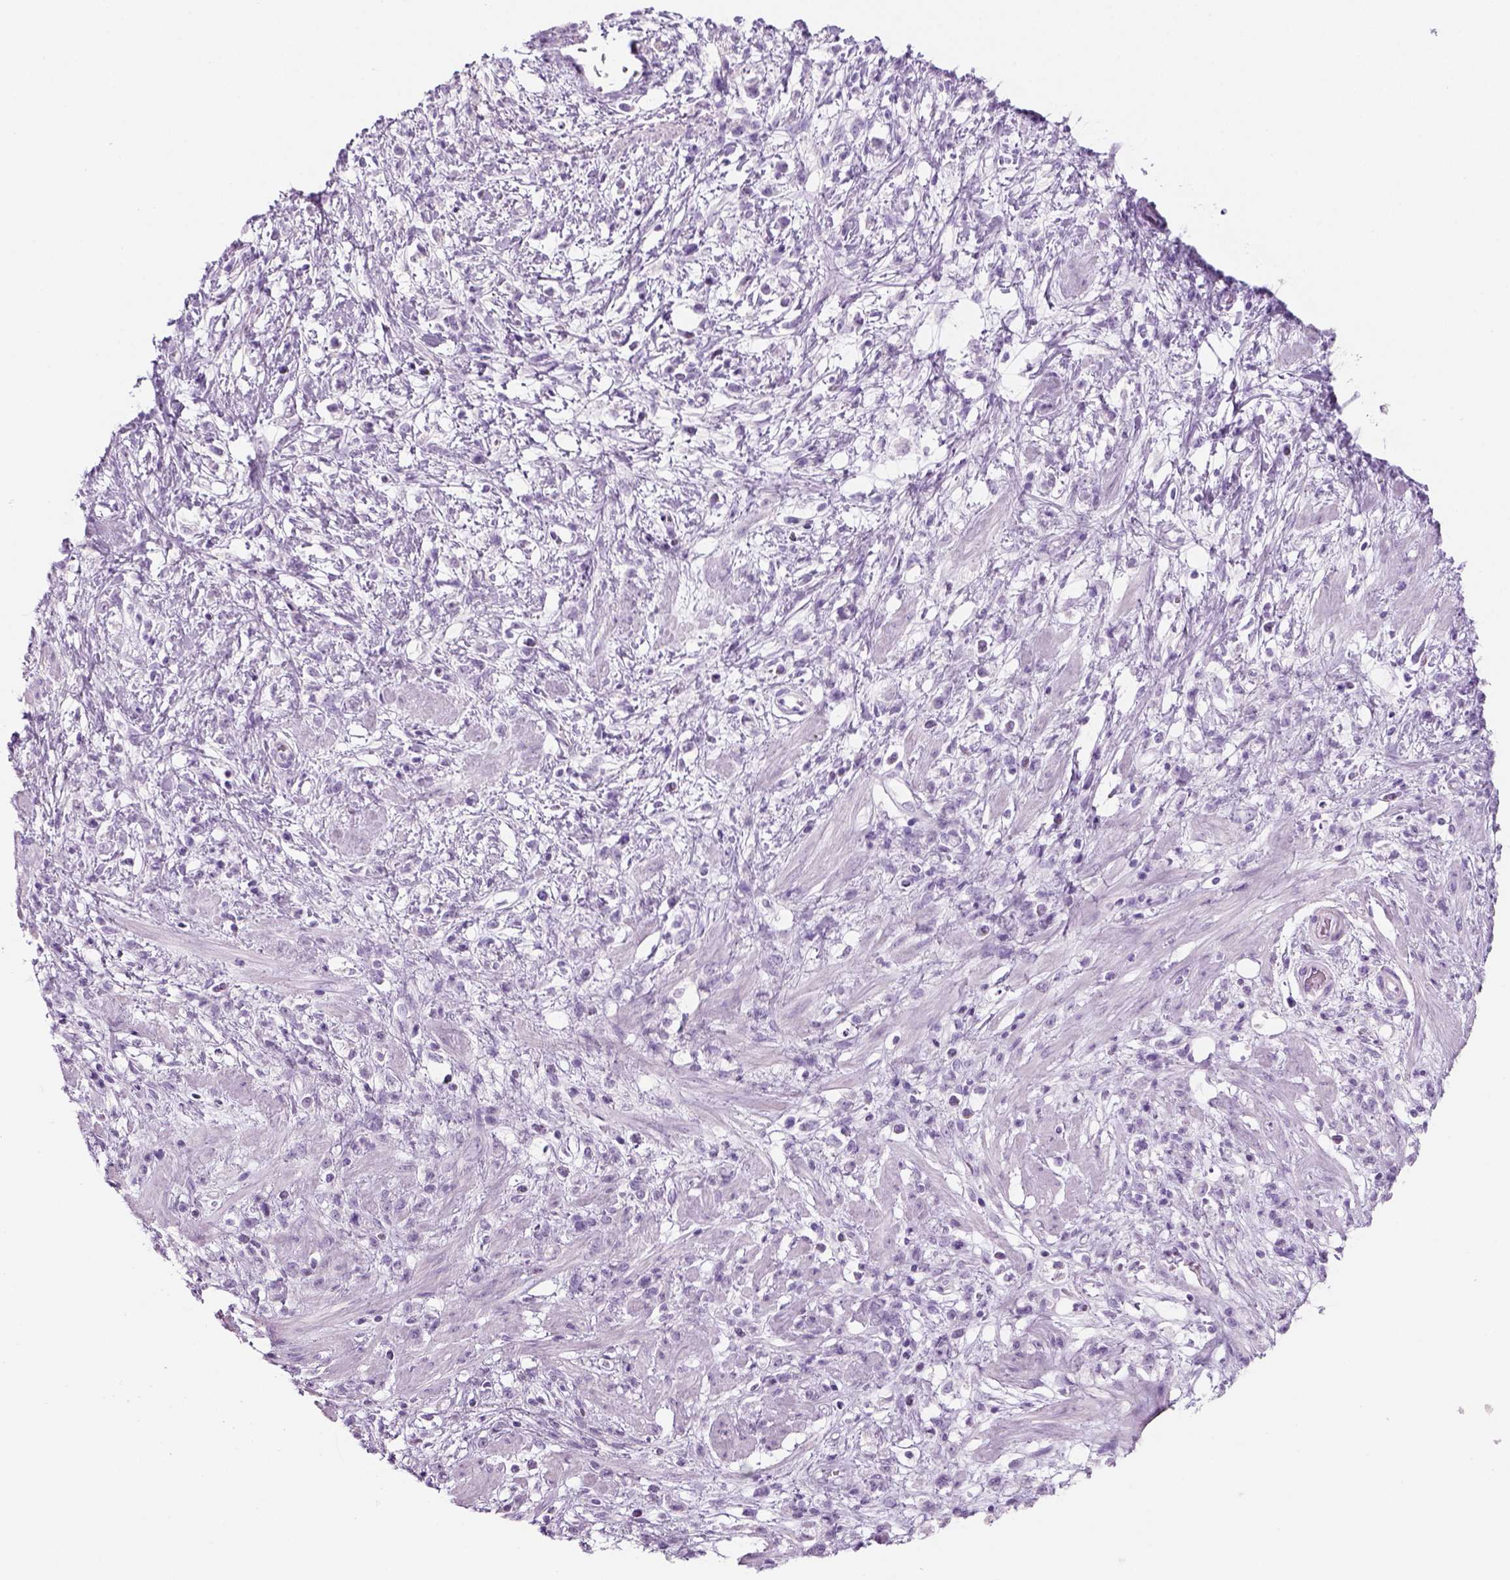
{"staining": {"intensity": "negative", "quantity": "none", "location": "none"}, "tissue": "stomach cancer", "cell_type": "Tumor cells", "image_type": "cancer", "snomed": [{"axis": "morphology", "description": "Adenocarcinoma, NOS"}, {"axis": "topography", "description": "Stomach"}], "caption": "Immunohistochemical staining of human stomach cancer shows no significant positivity in tumor cells. (DAB (3,3'-diaminobenzidine) immunohistochemistry (IHC) visualized using brightfield microscopy, high magnification).", "gene": "KRTAP11-1", "patient": {"sex": "female", "age": 60}}